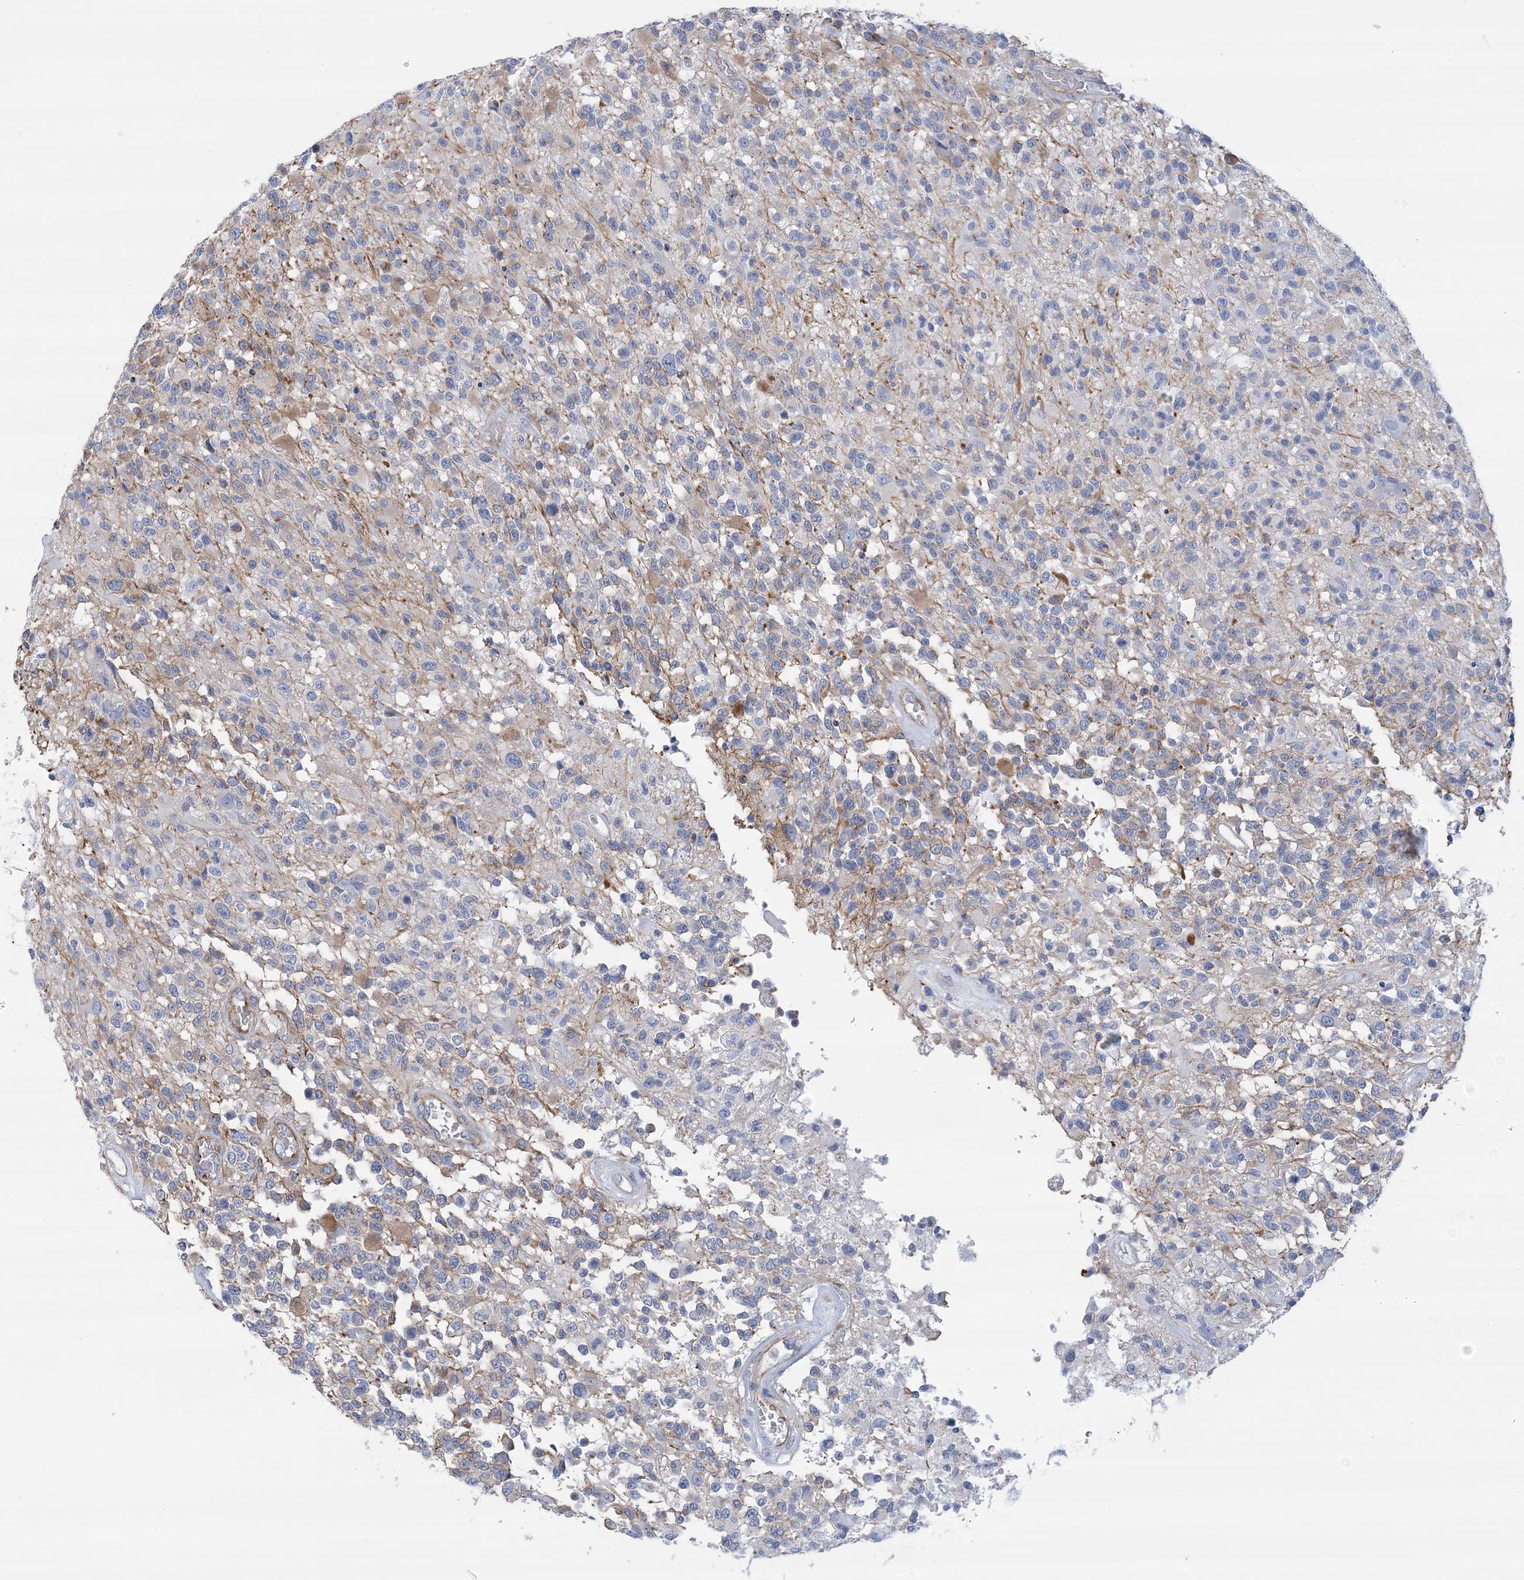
{"staining": {"intensity": "negative", "quantity": "none", "location": "none"}, "tissue": "glioma", "cell_type": "Tumor cells", "image_type": "cancer", "snomed": [{"axis": "morphology", "description": "Glioma, malignant, High grade"}, {"axis": "morphology", "description": "Glioblastoma, NOS"}, {"axis": "topography", "description": "Brain"}], "caption": "Photomicrograph shows no protein staining in tumor cells of glioma tissue. (DAB immunohistochemistry (IHC) with hematoxylin counter stain).", "gene": "C11orf21", "patient": {"sex": "male", "age": 60}}